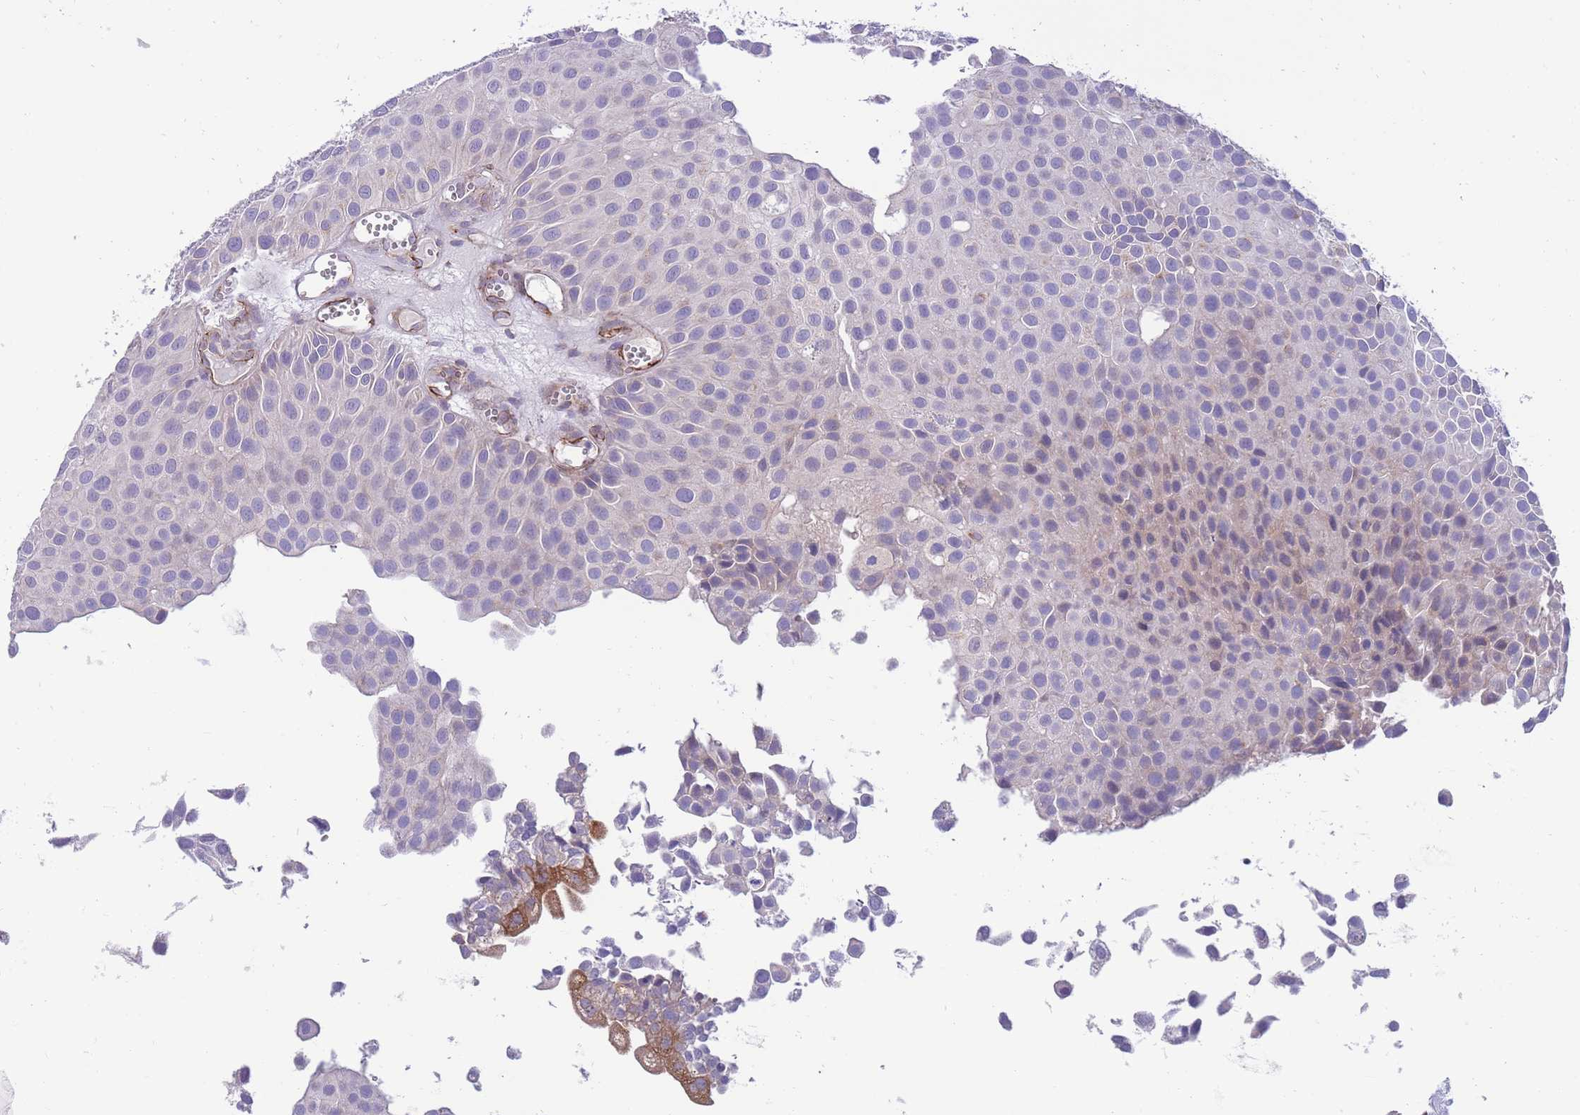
{"staining": {"intensity": "negative", "quantity": "none", "location": "none"}, "tissue": "urothelial cancer", "cell_type": "Tumor cells", "image_type": "cancer", "snomed": [{"axis": "morphology", "description": "Urothelial carcinoma, Low grade"}, {"axis": "topography", "description": "Urinary bladder"}], "caption": "Urothelial carcinoma (low-grade) was stained to show a protein in brown. There is no significant expression in tumor cells. Nuclei are stained in blue.", "gene": "RGS11", "patient": {"sex": "male", "age": 88}}